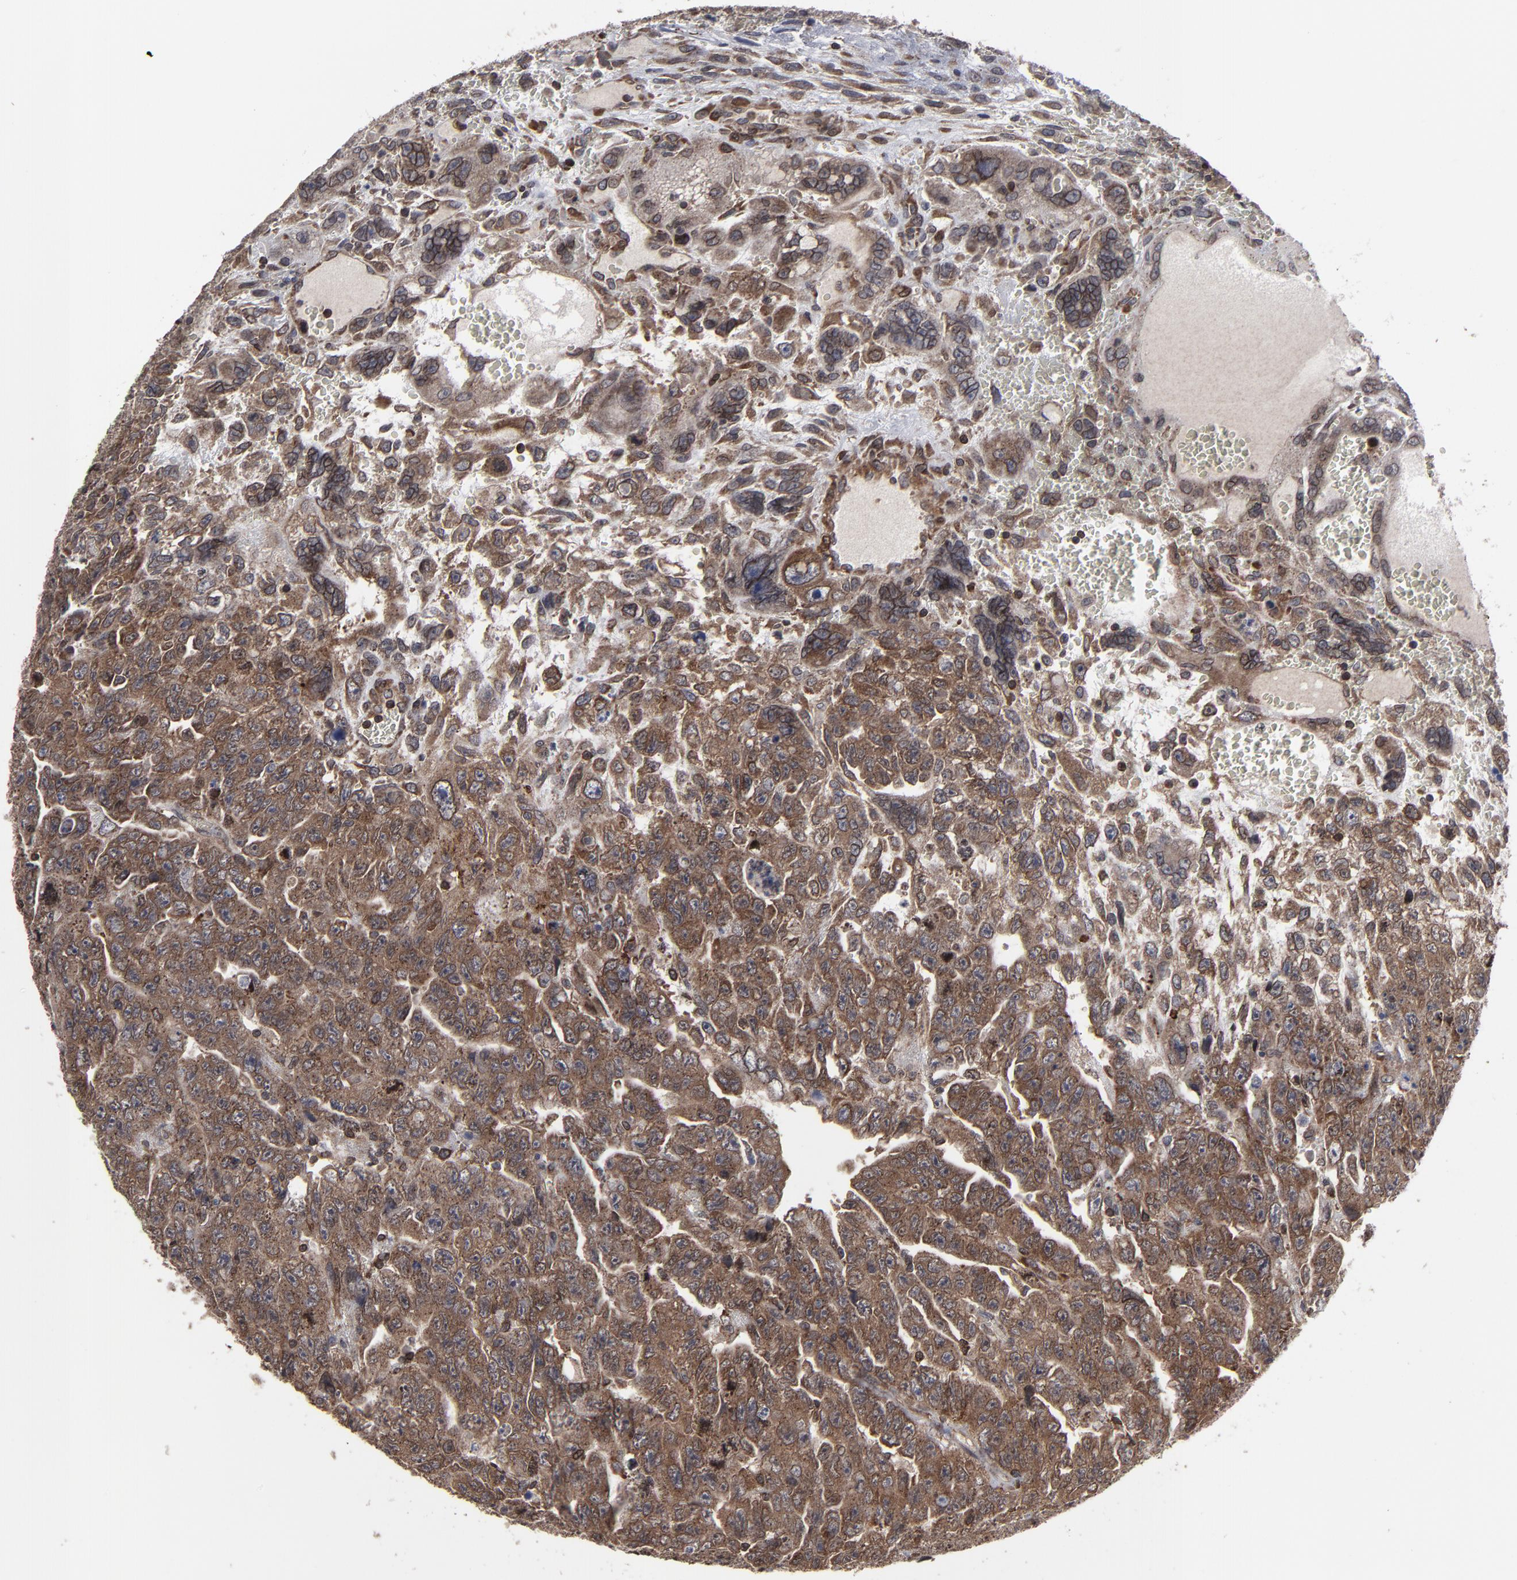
{"staining": {"intensity": "strong", "quantity": ">75%", "location": "cytoplasmic/membranous,nuclear"}, "tissue": "testis cancer", "cell_type": "Tumor cells", "image_type": "cancer", "snomed": [{"axis": "morphology", "description": "Carcinoma, Embryonal, NOS"}, {"axis": "topography", "description": "Testis"}], "caption": "Testis embryonal carcinoma stained for a protein demonstrates strong cytoplasmic/membranous and nuclear positivity in tumor cells.", "gene": "KIAA2026", "patient": {"sex": "male", "age": 28}}